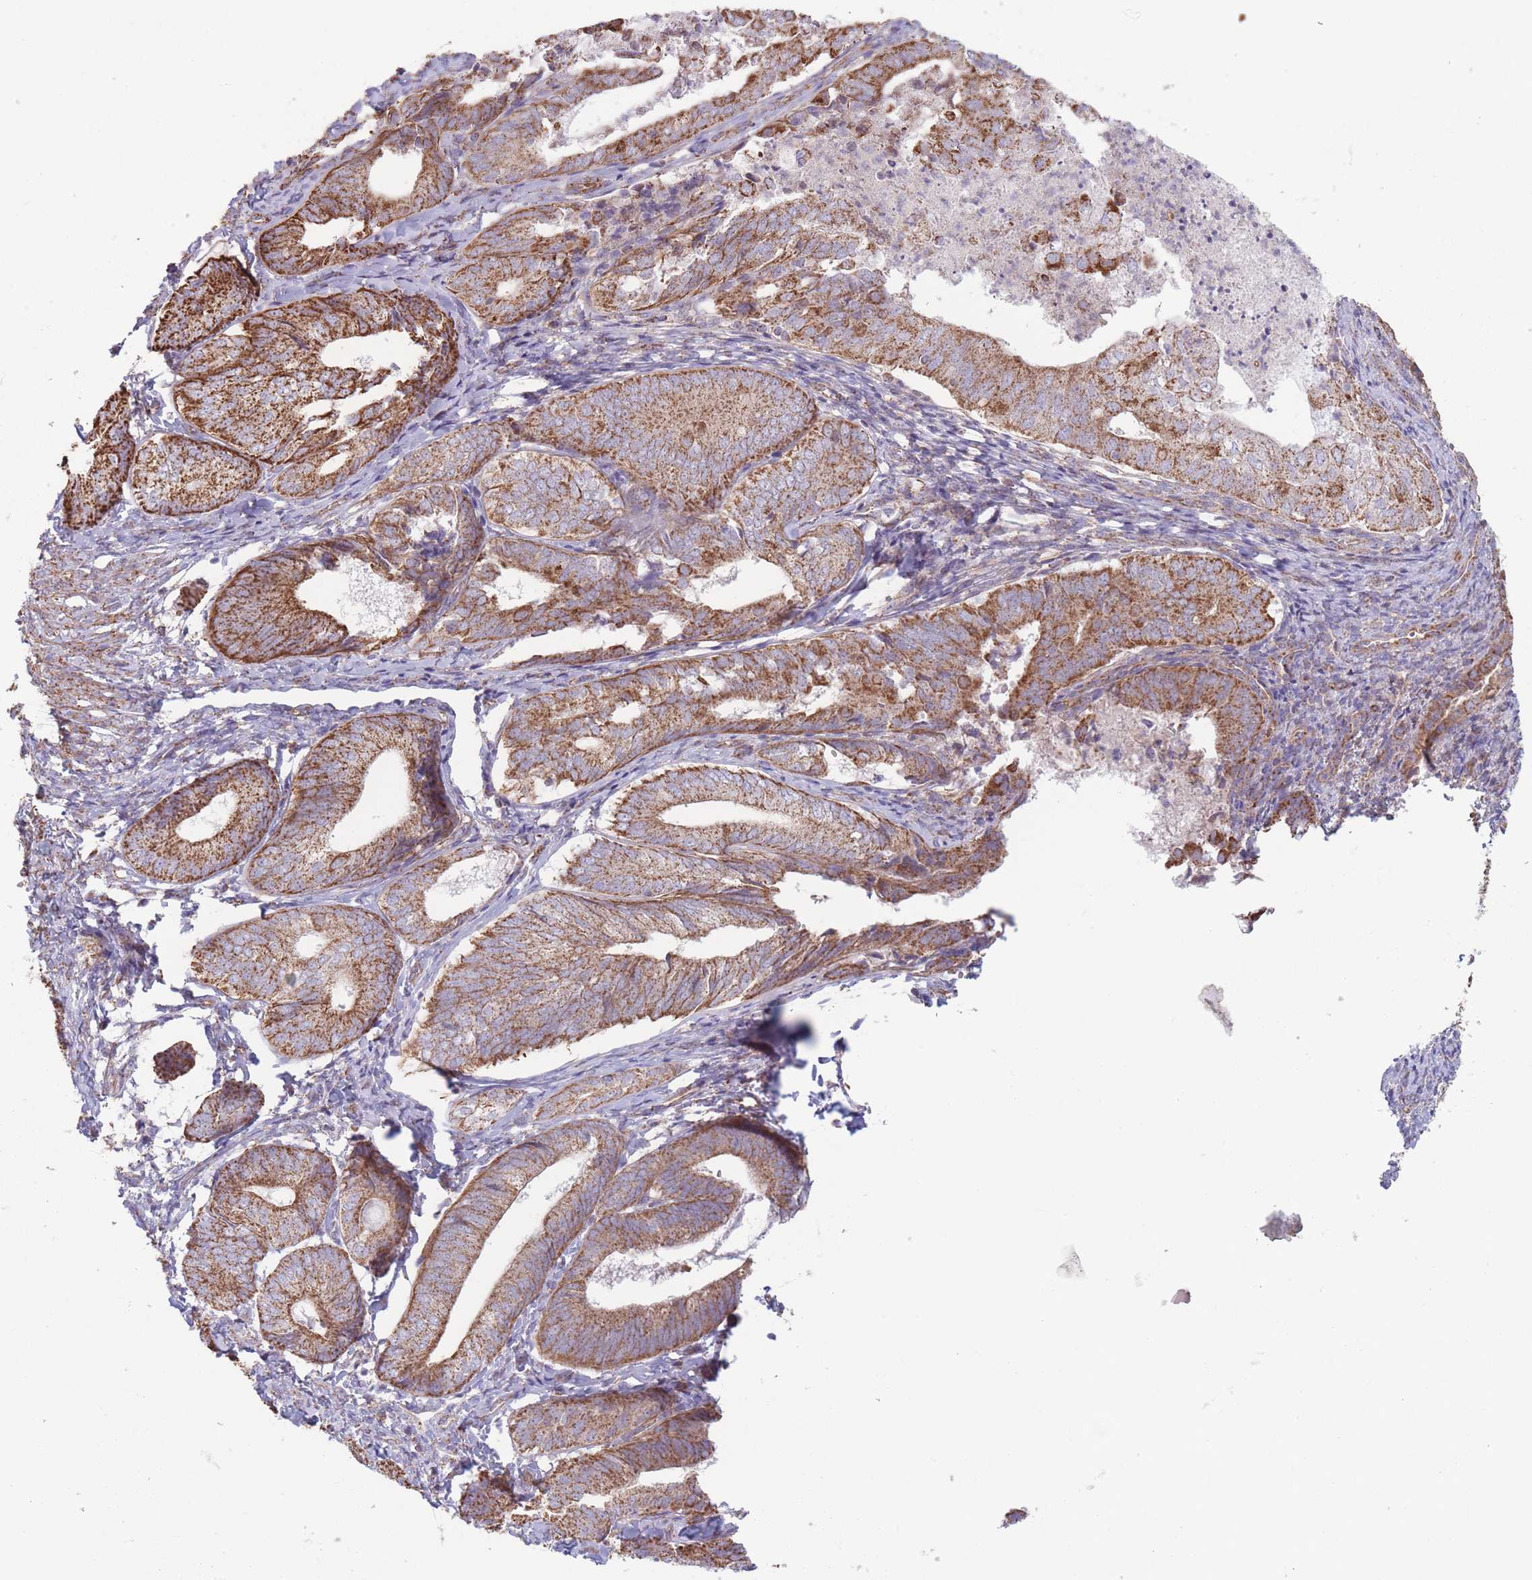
{"staining": {"intensity": "strong", "quantity": ">75%", "location": "cytoplasmic/membranous"}, "tissue": "endometrial cancer", "cell_type": "Tumor cells", "image_type": "cancer", "snomed": [{"axis": "morphology", "description": "Adenocarcinoma, NOS"}, {"axis": "topography", "description": "Endometrium"}], "caption": "Adenocarcinoma (endometrial) stained for a protein (brown) reveals strong cytoplasmic/membranous positive positivity in about >75% of tumor cells.", "gene": "KIF16B", "patient": {"sex": "female", "age": 87}}